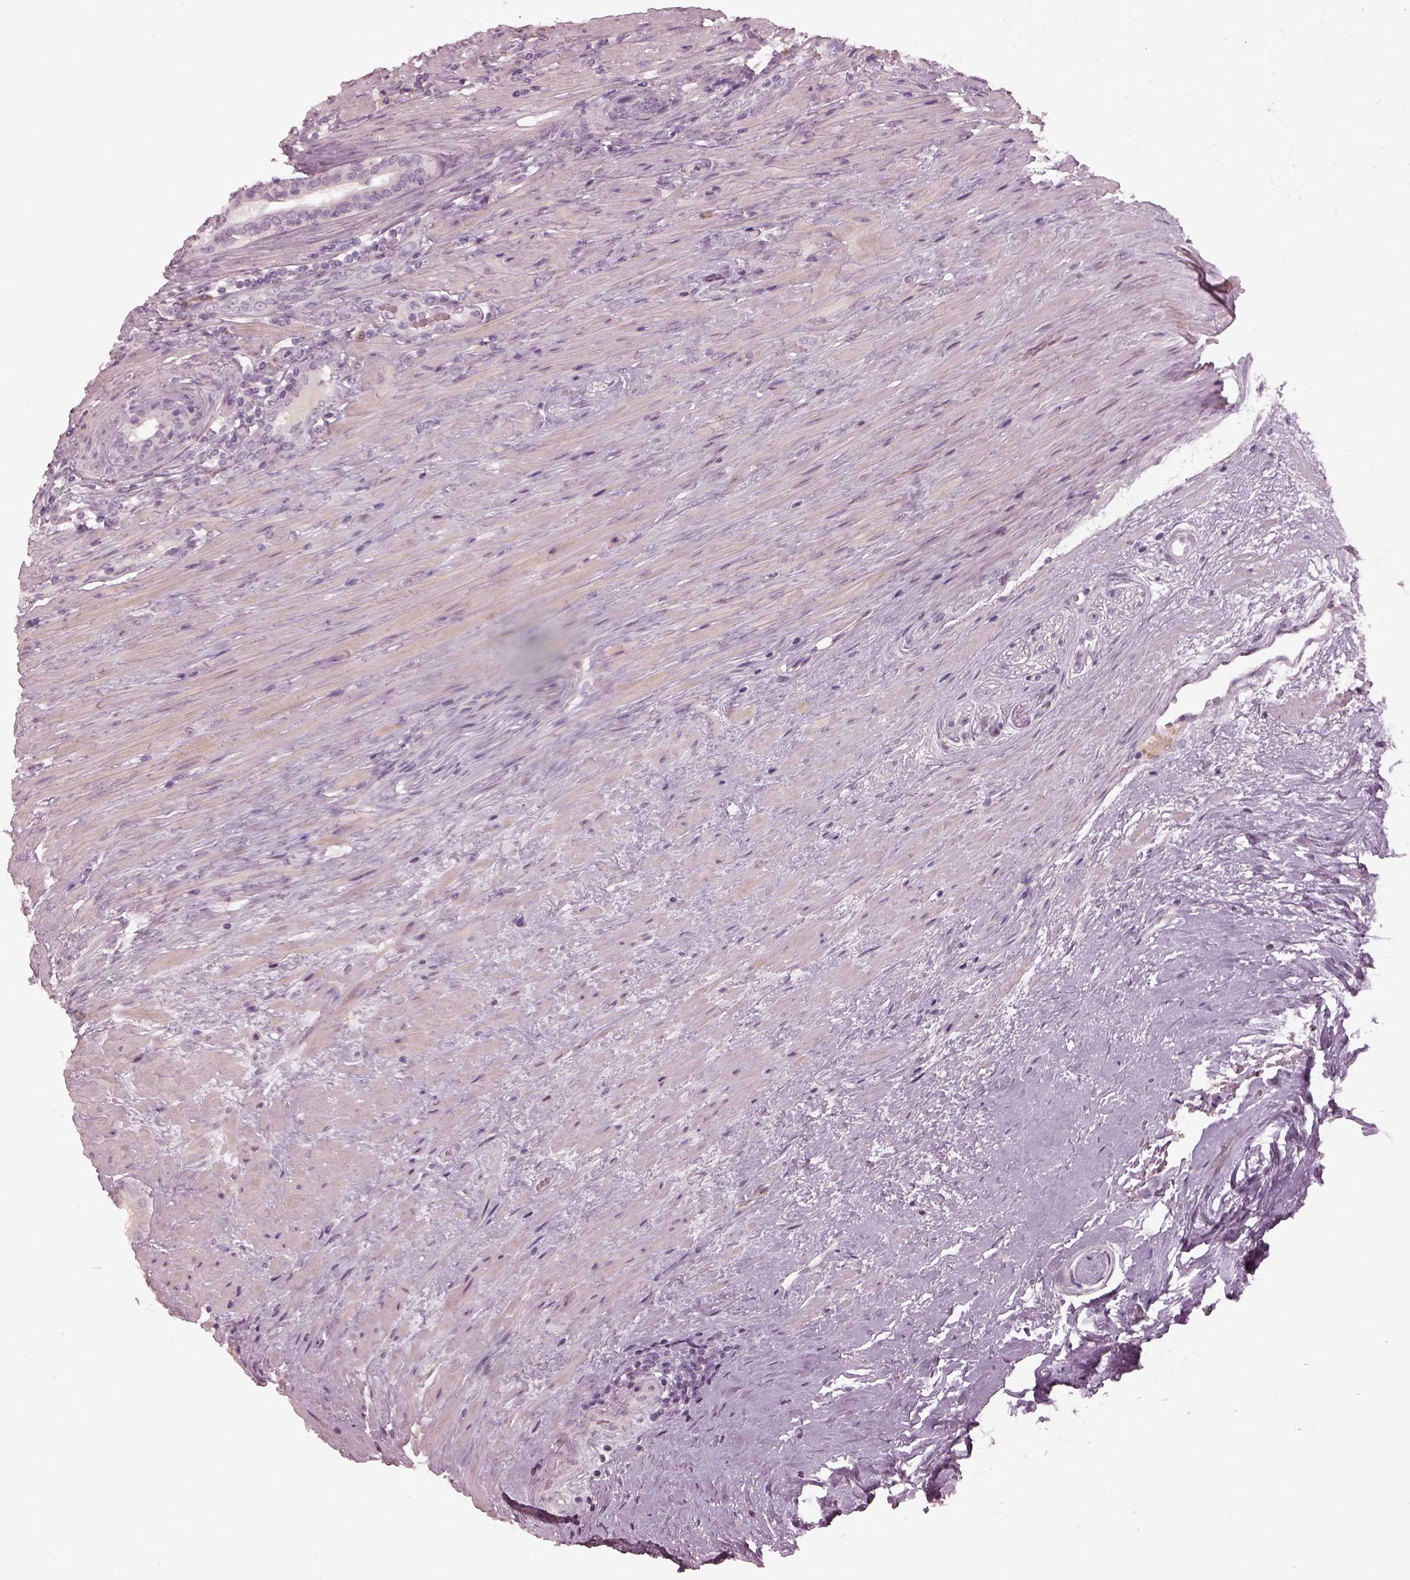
{"staining": {"intensity": "negative", "quantity": "none", "location": "none"}, "tissue": "prostate cancer", "cell_type": "Tumor cells", "image_type": "cancer", "snomed": [{"axis": "morphology", "description": "Adenocarcinoma, Low grade"}, {"axis": "topography", "description": "Prostate and seminal vesicle, NOS"}], "caption": "This image is of prostate low-grade adenocarcinoma stained with IHC to label a protein in brown with the nuclei are counter-stained blue. There is no positivity in tumor cells.", "gene": "MIA", "patient": {"sex": "male", "age": 61}}